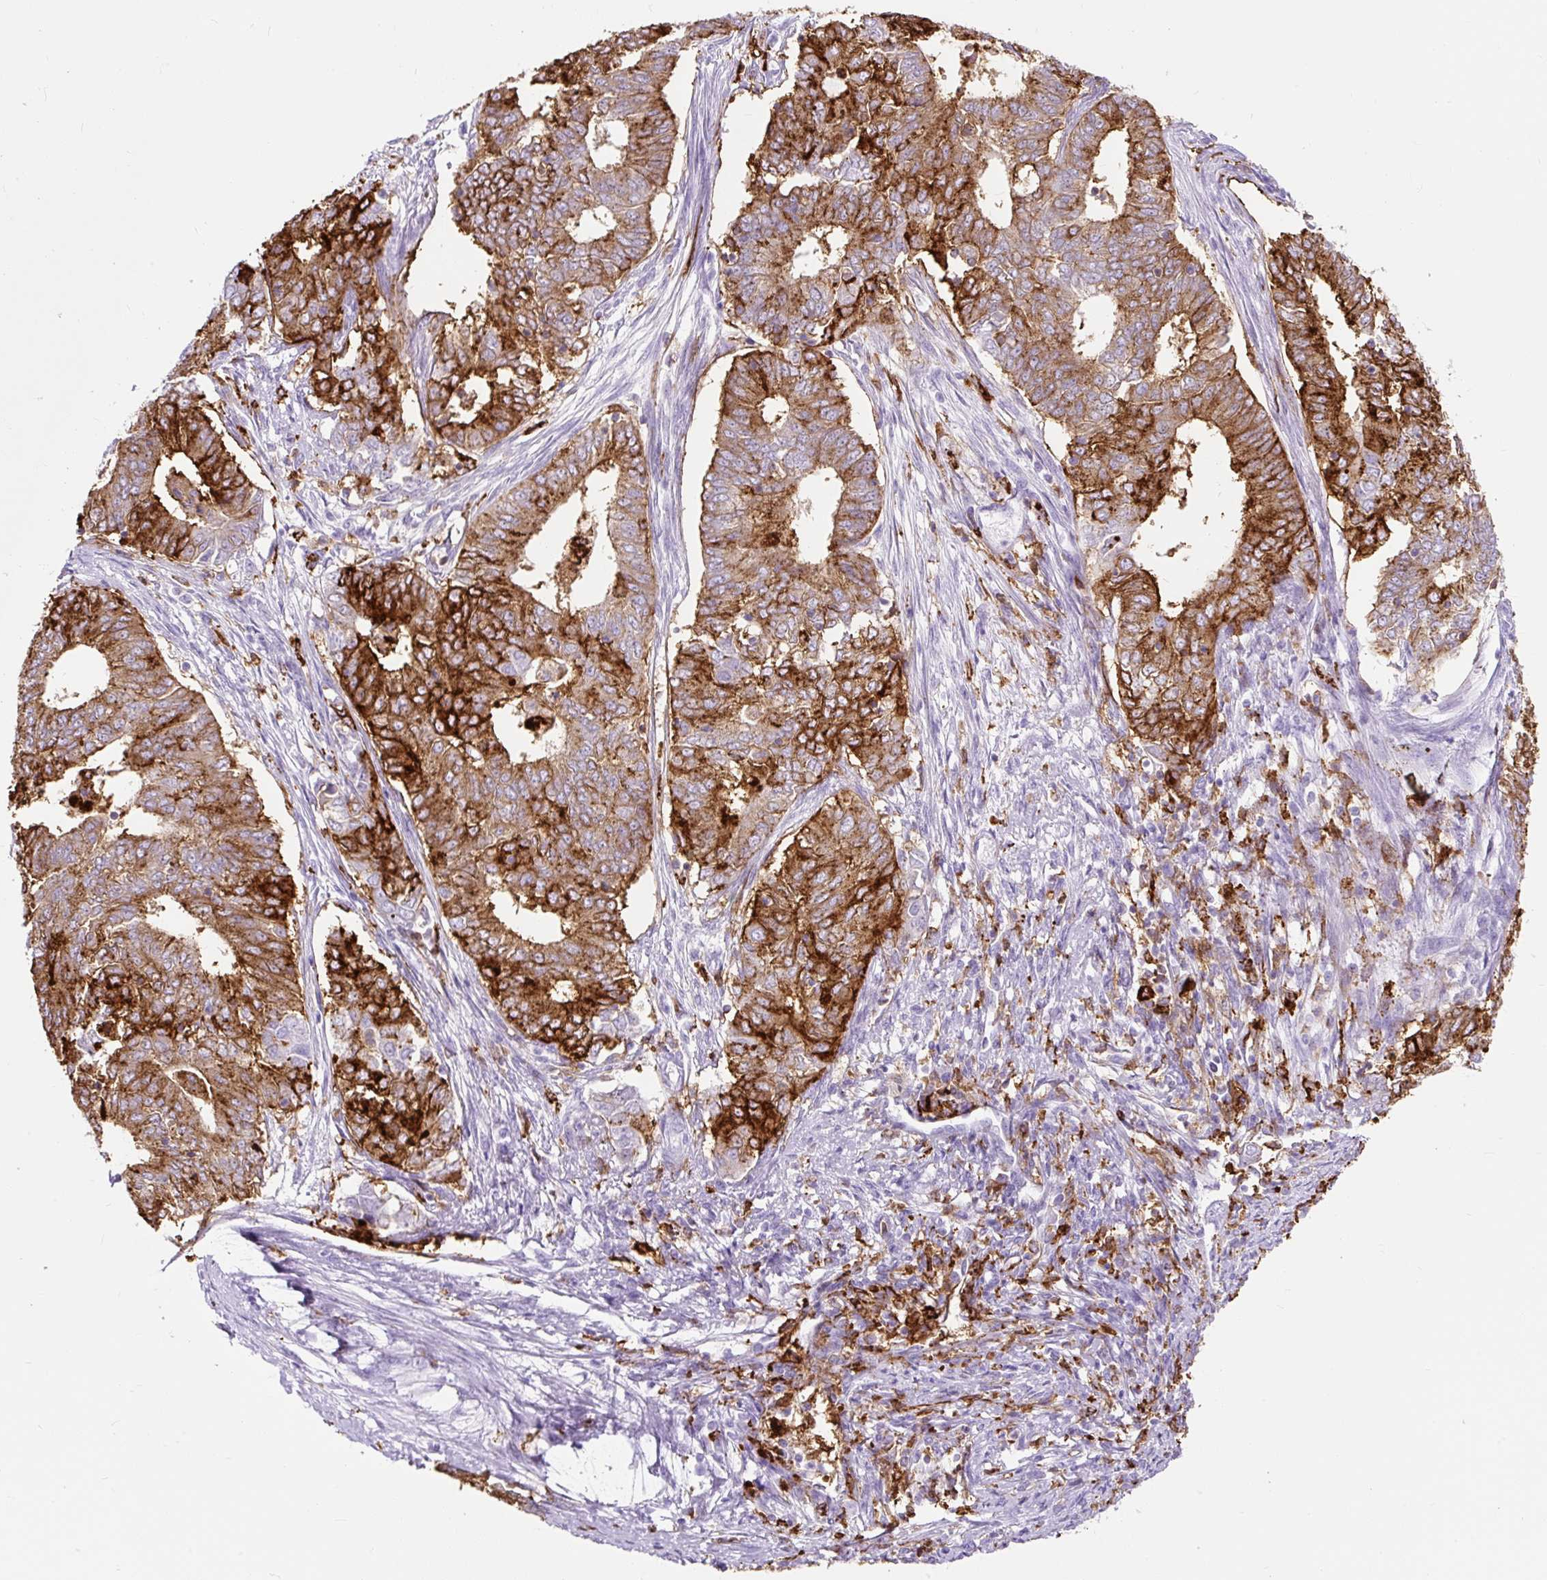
{"staining": {"intensity": "strong", "quantity": ">75%", "location": "cytoplasmic/membranous"}, "tissue": "endometrial cancer", "cell_type": "Tumor cells", "image_type": "cancer", "snomed": [{"axis": "morphology", "description": "Adenocarcinoma, NOS"}, {"axis": "topography", "description": "Endometrium"}], "caption": "A high amount of strong cytoplasmic/membranous positivity is identified in approximately >75% of tumor cells in endometrial cancer tissue. Nuclei are stained in blue.", "gene": "HLA-DRA", "patient": {"sex": "female", "age": 62}}